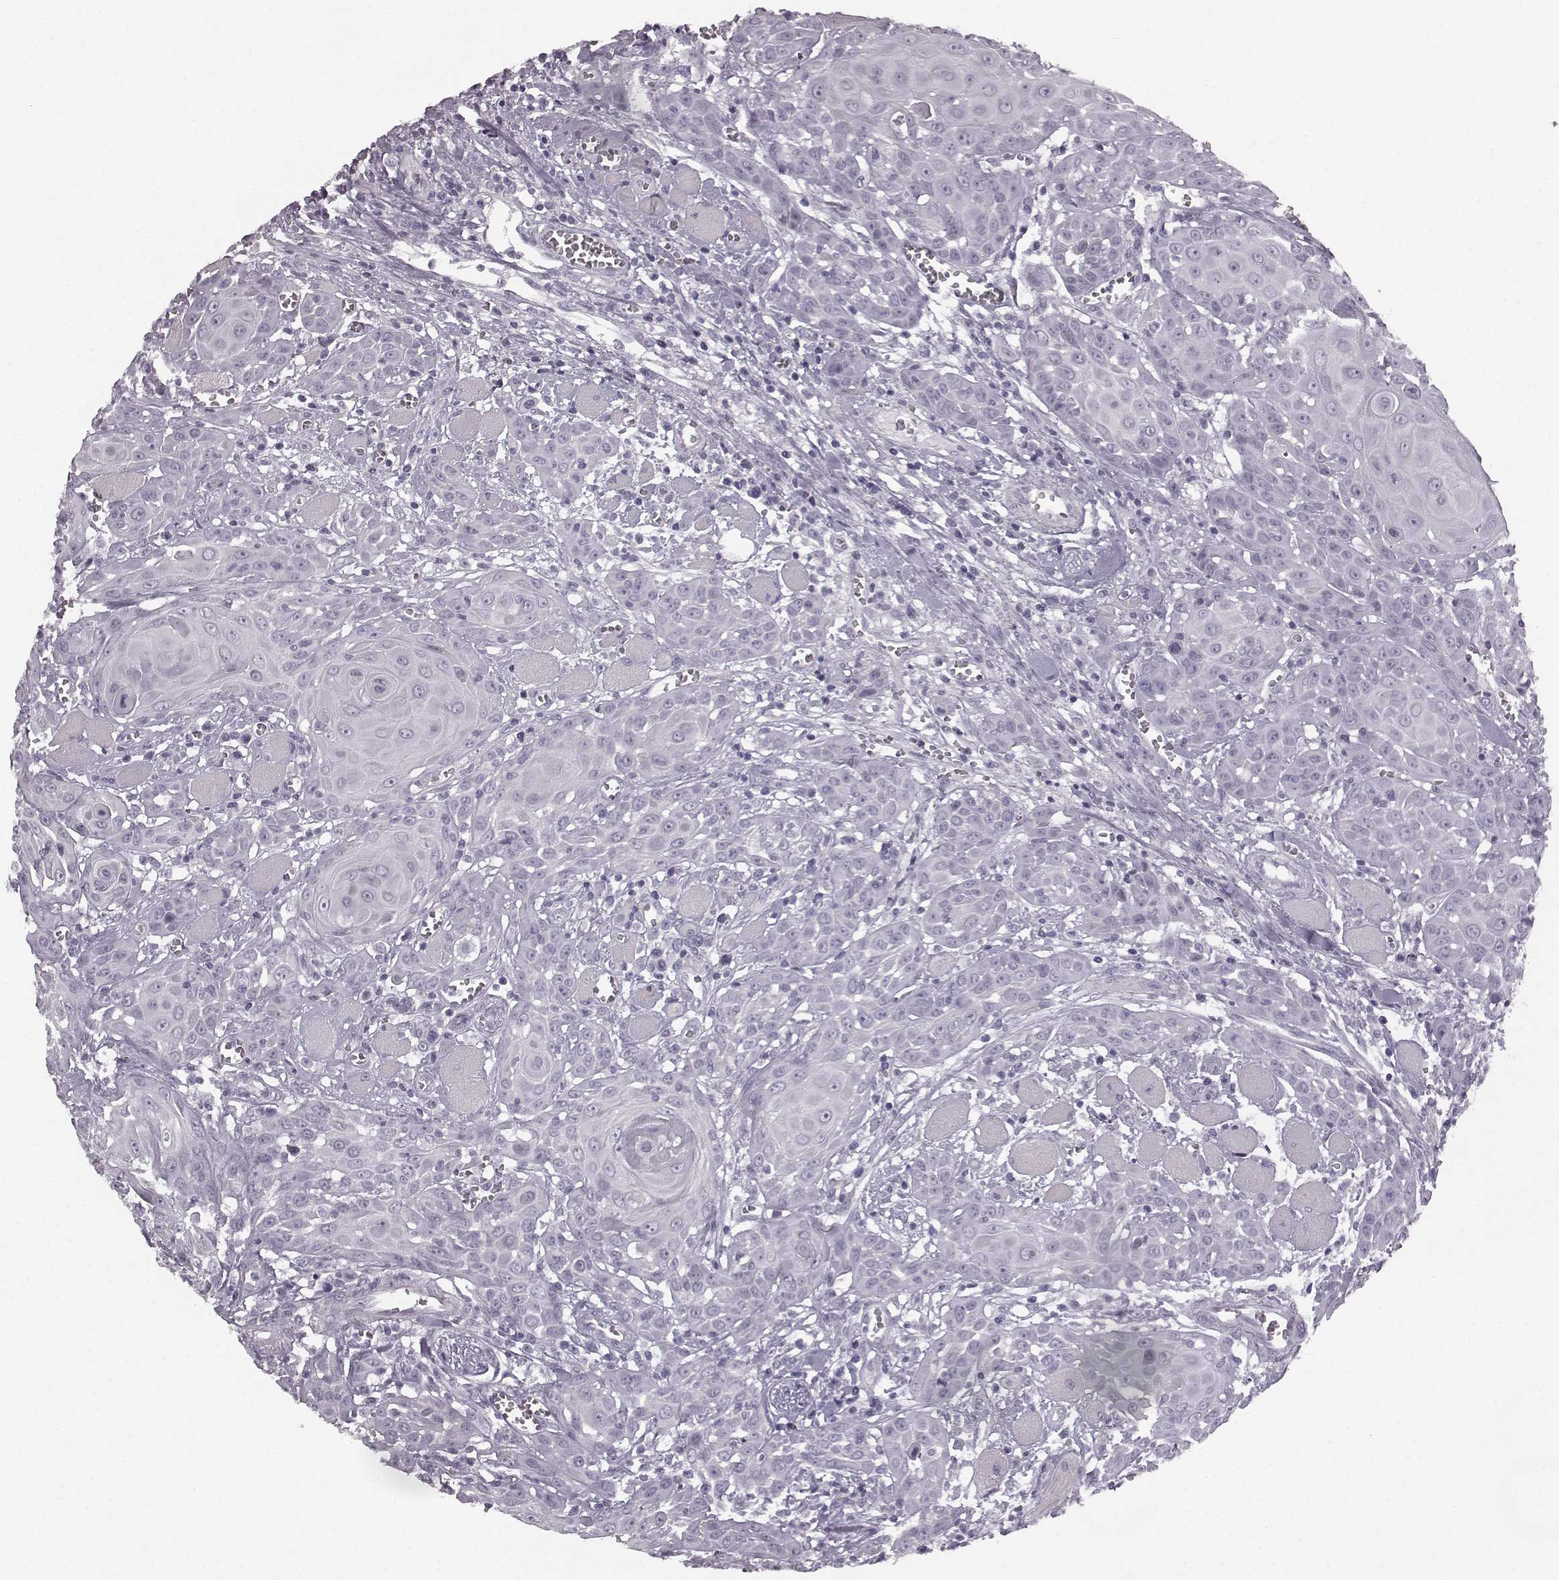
{"staining": {"intensity": "negative", "quantity": "none", "location": "none"}, "tissue": "head and neck cancer", "cell_type": "Tumor cells", "image_type": "cancer", "snomed": [{"axis": "morphology", "description": "Squamous cell carcinoma, NOS"}, {"axis": "topography", "description": "Head-Neck"}], "caption": "This is an immunohistochemistry (IHC) histopathology image of head and neck squamous cell carcinoma. There is no positivity in tumor cells.", "gene": "SEMG2", "patient": {"sex": "female", "age": 80}}